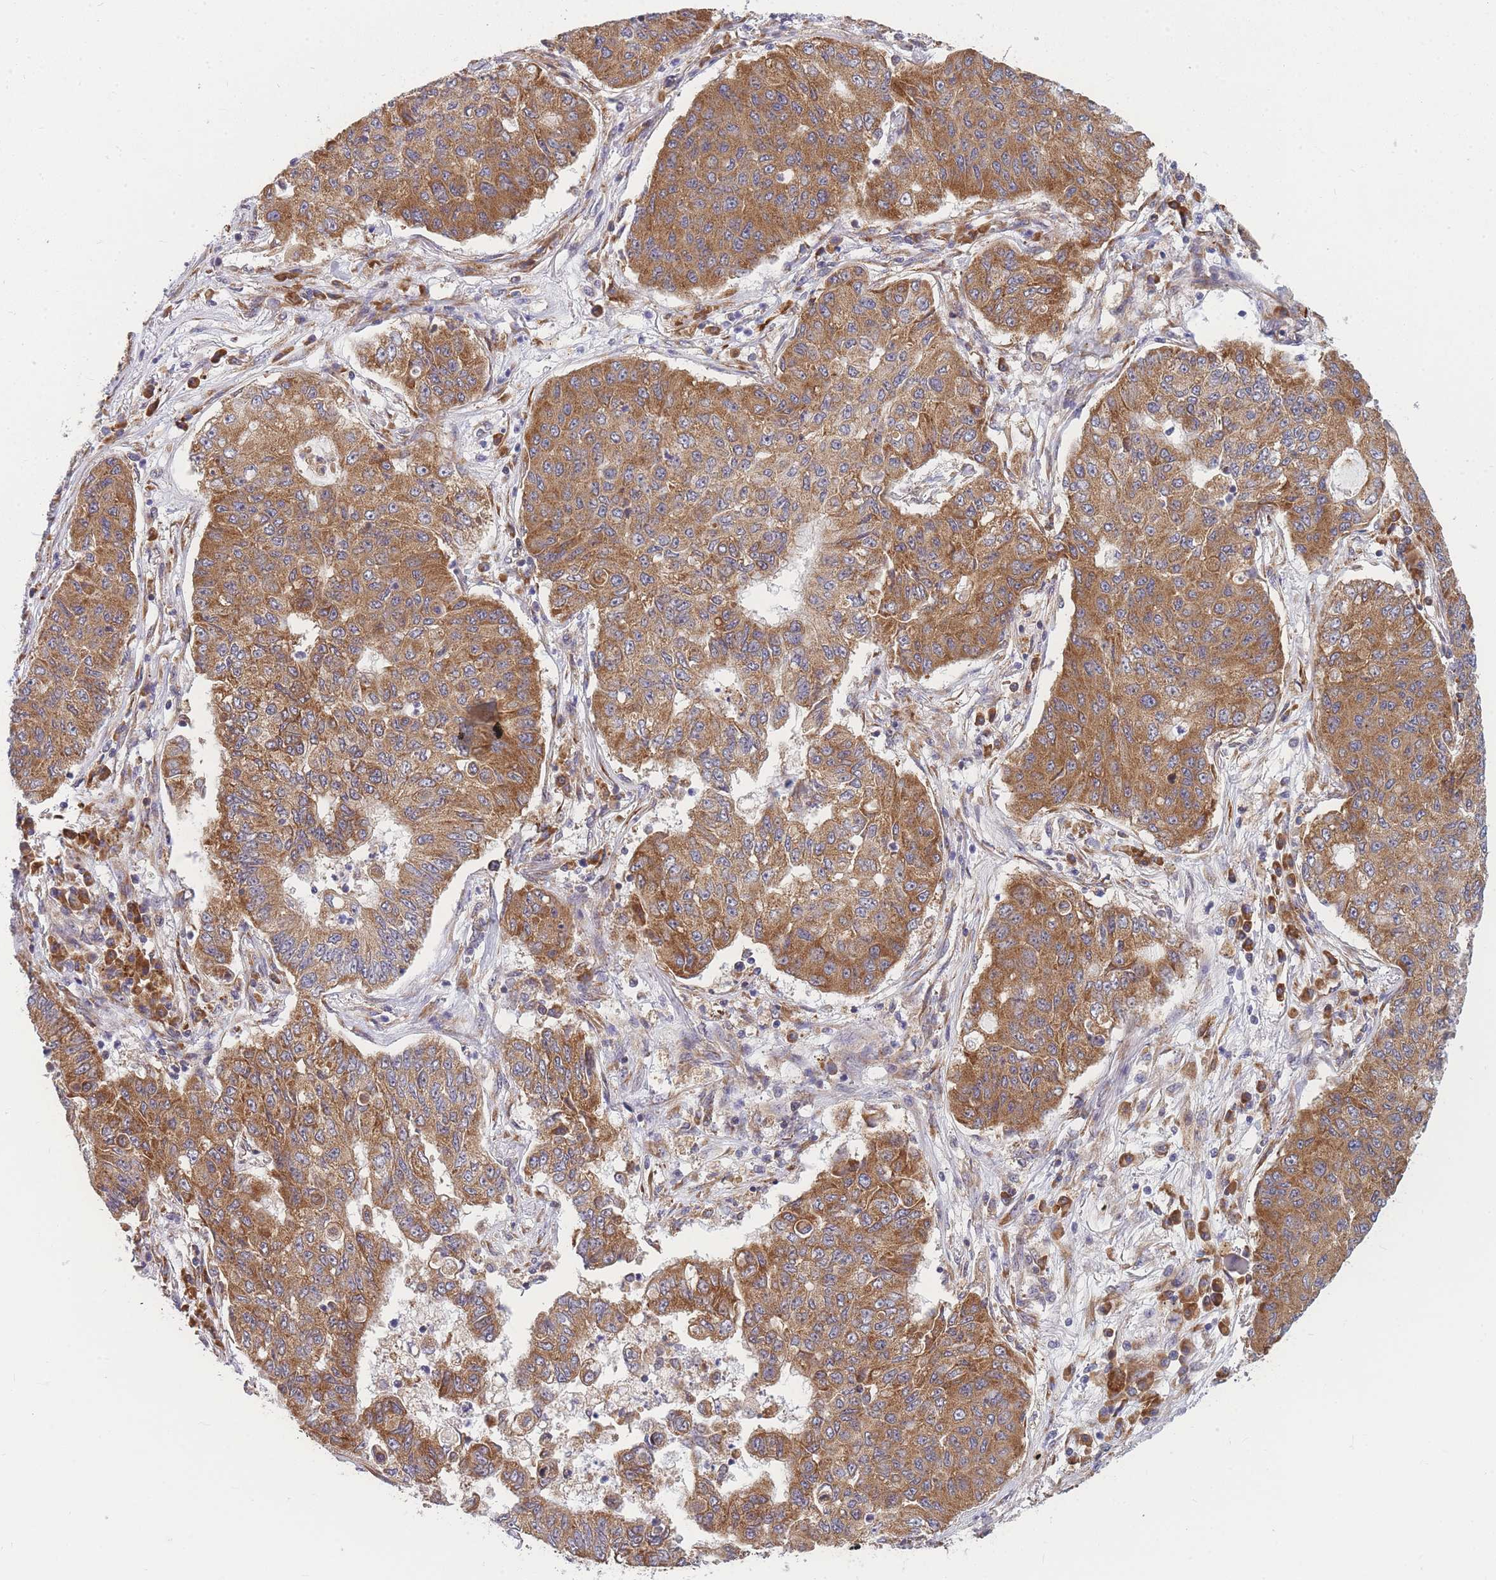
{"staining": {"intensity": "moderate", "quantity": ">75%", "location": "cytoplasmic/membranous"}, "tissue": "lung cancer", "cell_type": "Tumor cells", "image_type": "cancer", "snomed": [{"axis": "morphology", "description": "Squamous cell carcinoma, NOS"}, {"axis": "topography", "description": "Lung"}], "caption": "The image demonstrates a brown stain indicating the presence of a protein in the cytoplasmic/membranous of tumor cells in squamous cell carcinoma (lung).", "gene": "MRPL23", "patient": {"sex": "male", "age": 74}}